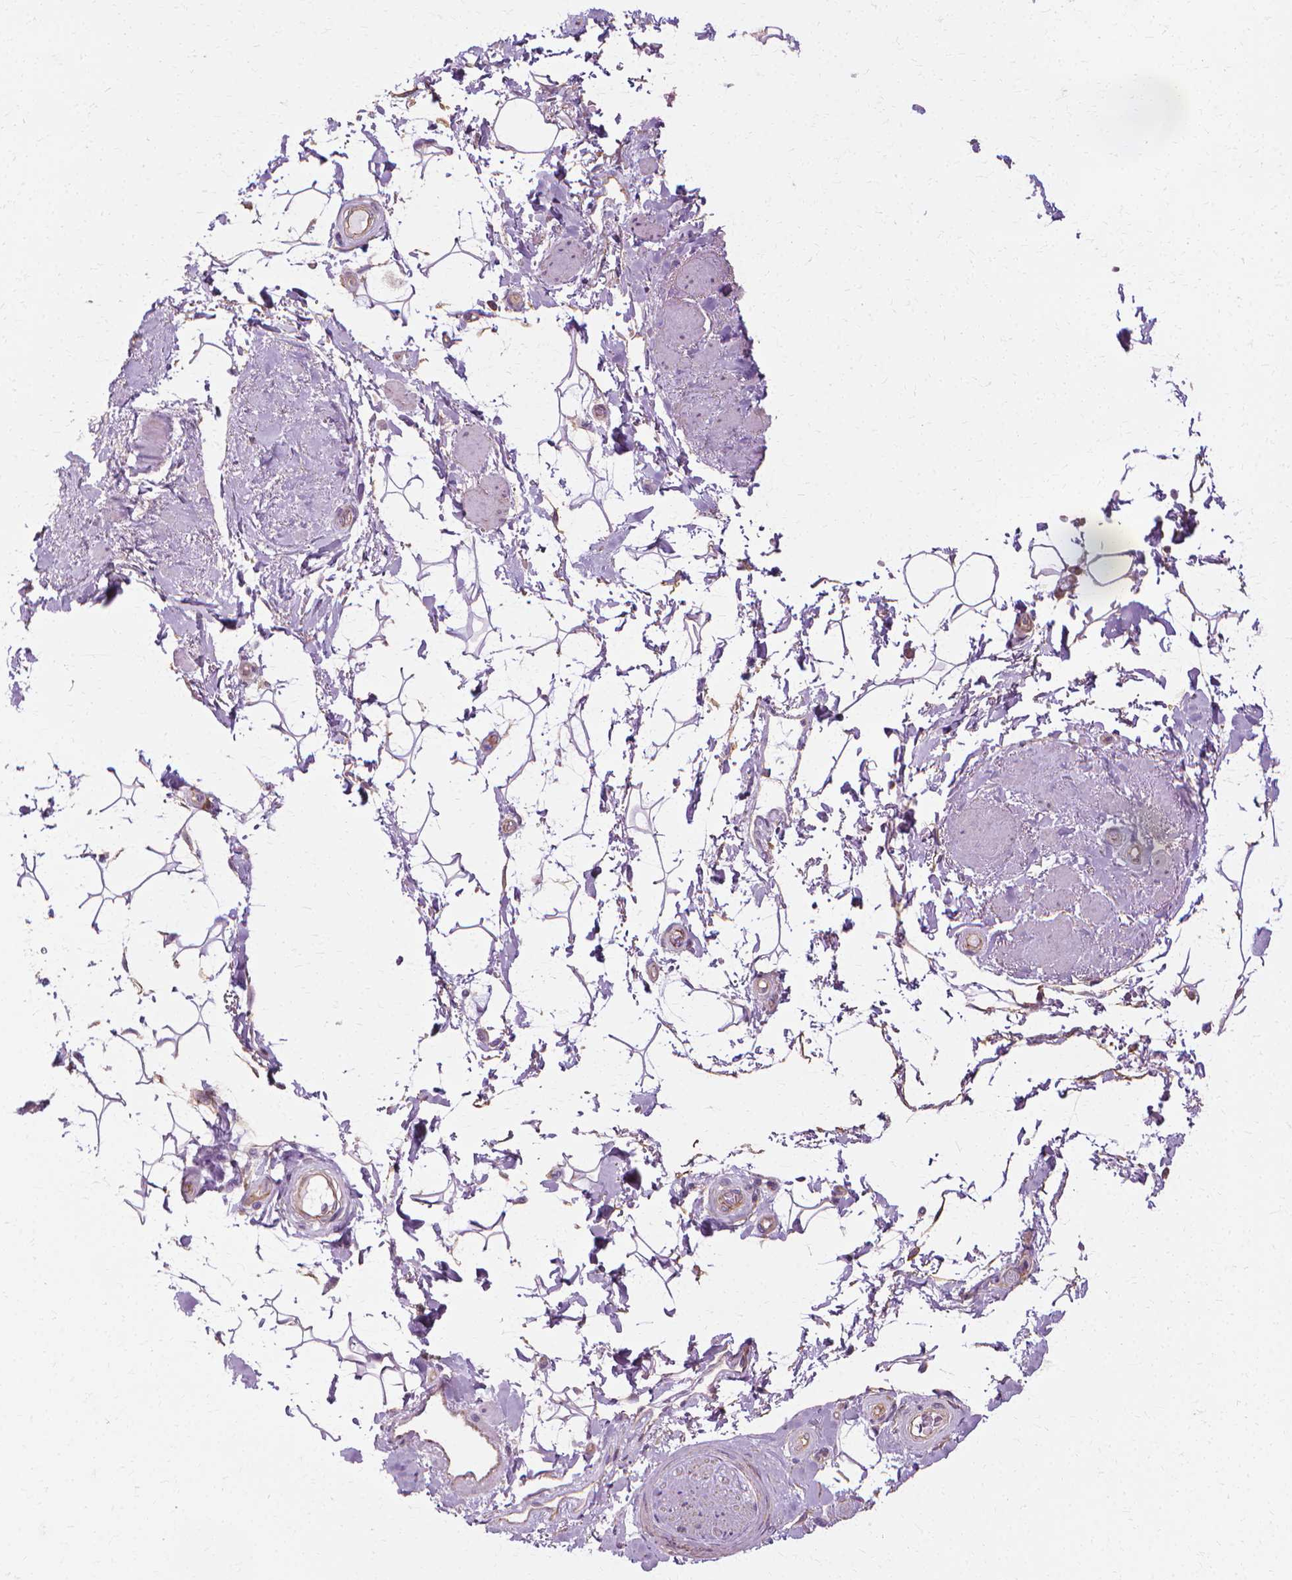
{"staining": {"intensity": "weak", "quantity": "<25%", "location": "cytoplasmic/membranous"}, "tissue": "adipose tissue", "cell_type": "Adipocytes", "image_type": "normal", "snomed": [{"axis": "morphology", "description": "Normal tissue, NOS"}, {"axis": "topography", "description": "Anal"}, {"axis": "topography", "description": "Peripheral nerve tissue"}], "caption": "Adipose tissue stained for a protein using immunohistochemistry (IHC) displays no staining adipocytes.", "gene": "CFAP157", "patient": {"sex": "male", "age": 51}}